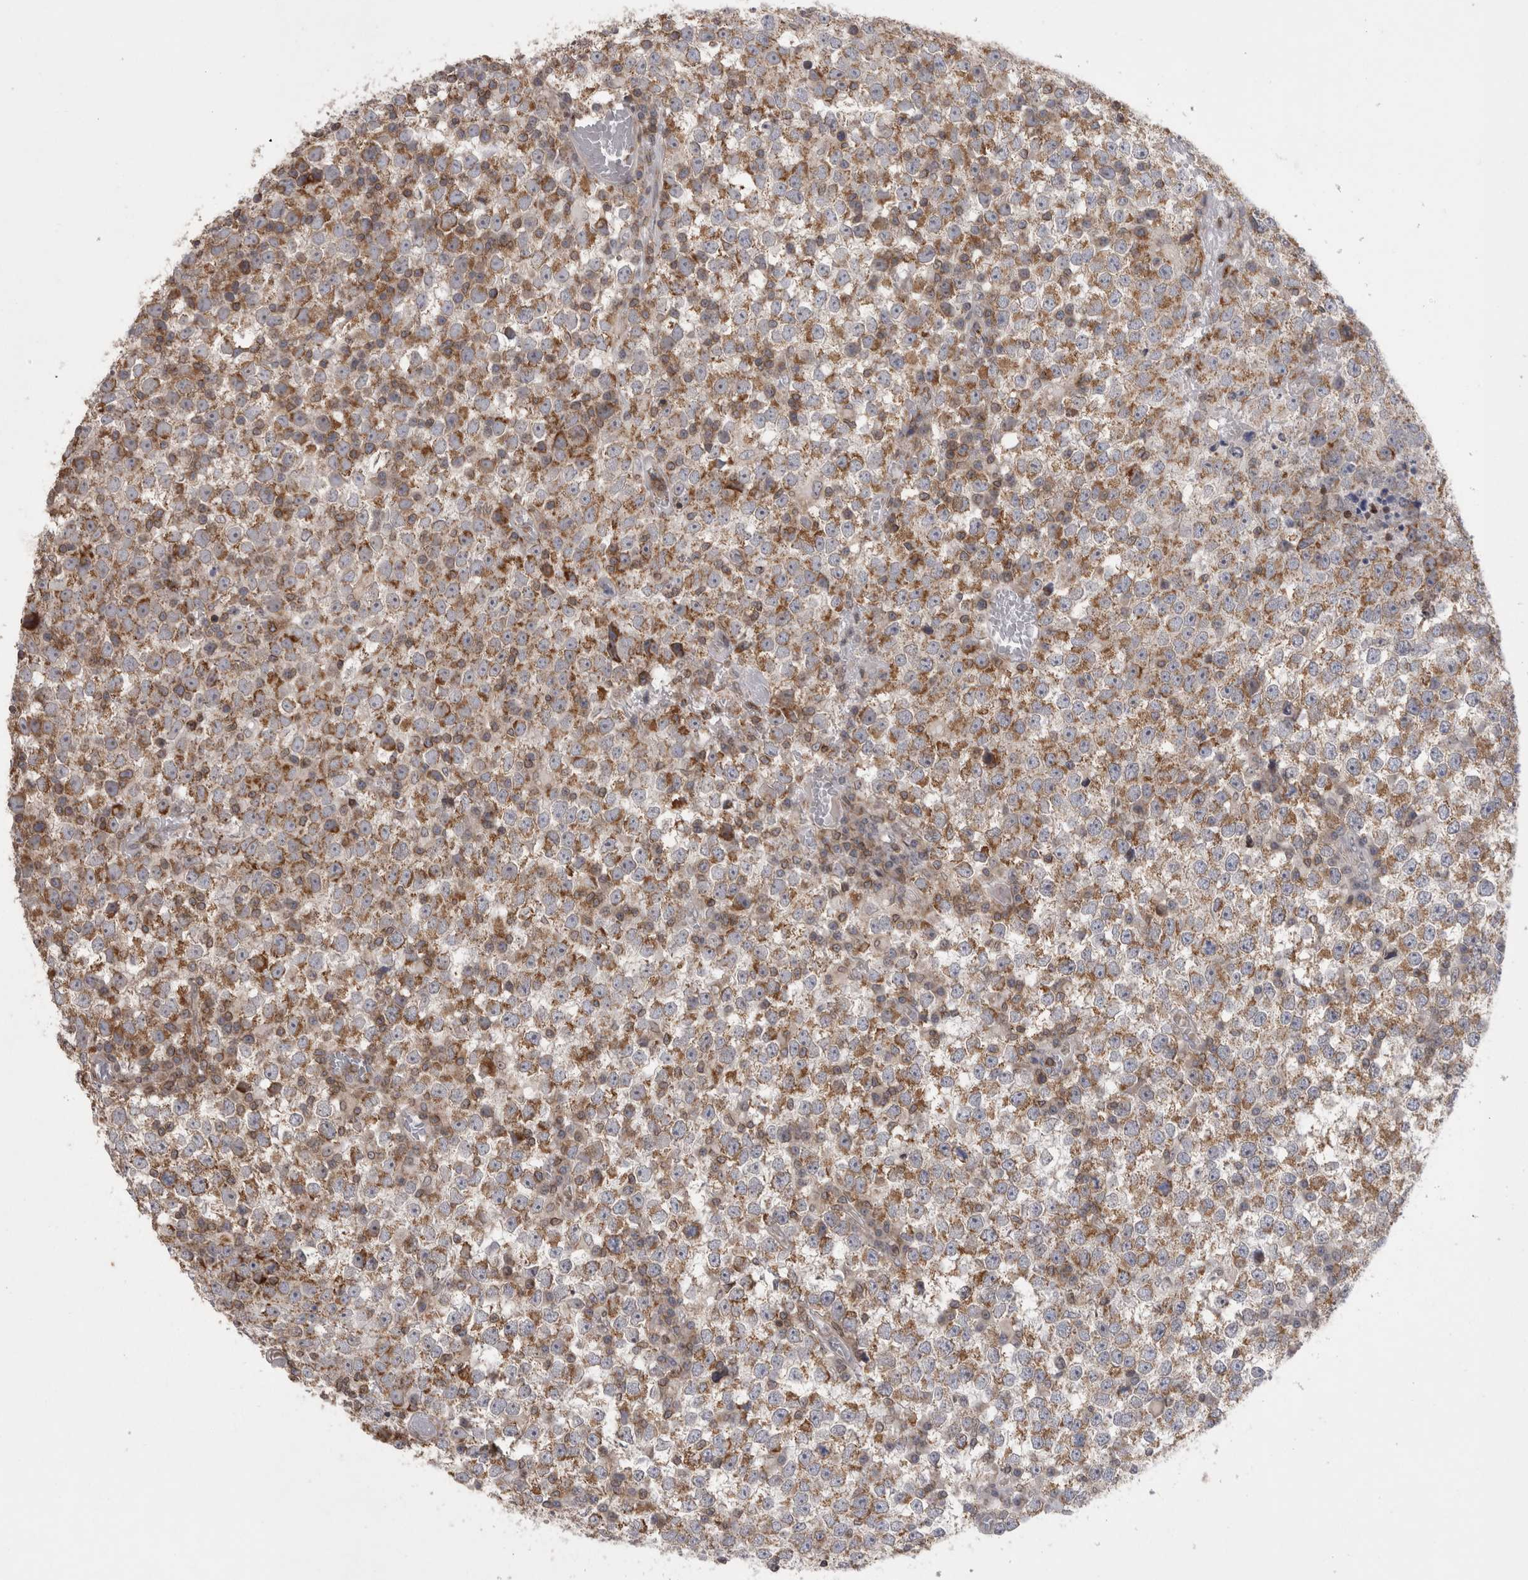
{"staining": {"intensity": "moderate", "quantity": "25%-75%", "location": "cytoplasmic/membranous"}, "tissue": "testis cancer", "cell_type": "Tumor cells", "image_type": "cancer", "snomed": [{"axis": "morphology", "description": "Seminoma, NOS"}, {"axis": "topography", "description": "Testis"}], "caption": "Immunohistochemistry (IHC) of testis seminoma demonstrates medium levels of moderate cytoplasmic/membranous expression in about 25%-75% of tumor cells.", "gene": "DARS2", "patient": {"sex": "male", "age": 65}}